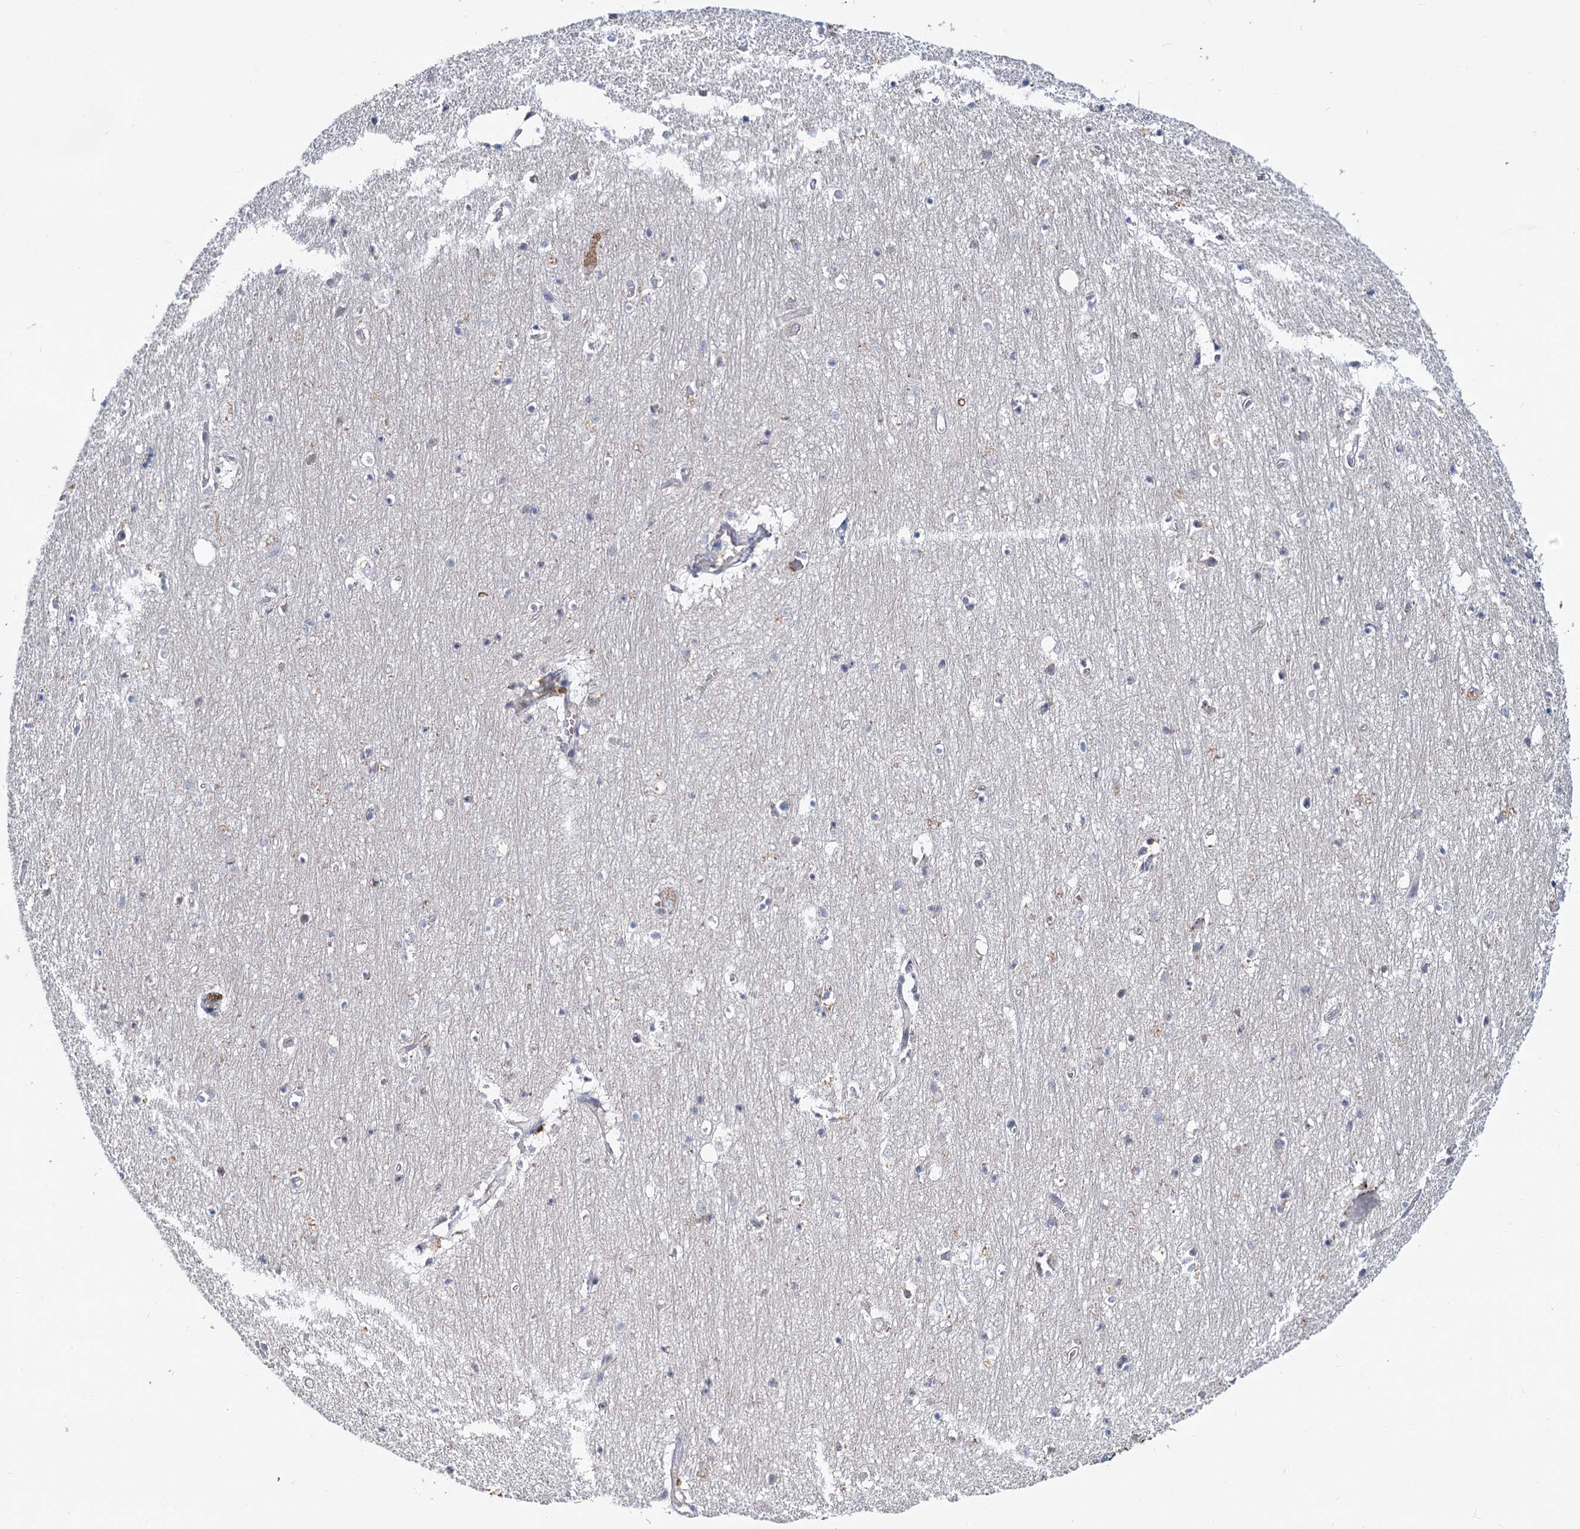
{"staining": {"intensity": "negative", "quantity": "none", "location": "none"}, "tissue": "hippocampus", "cell_type": "Glial cells", "image_type": "normal", "snomed": [{"axis": "morphology", "description": "Normal tissue, NOS"}, {"axis": "topography", "description": "Hippocampus"}], "caption": "High magnification brightfield microscopy of benign hippocampus stained with DAB (3,3'-diaminobenzidine) (brown) and counterstained with hematoxylin (blue): glial cells show no significant staining. (DAB (3,3'-diaminobenzidine) immunohistochemistry, high magnification).", "gene": "TRIM55", "patient": {"sex": "female", "age": 64}}